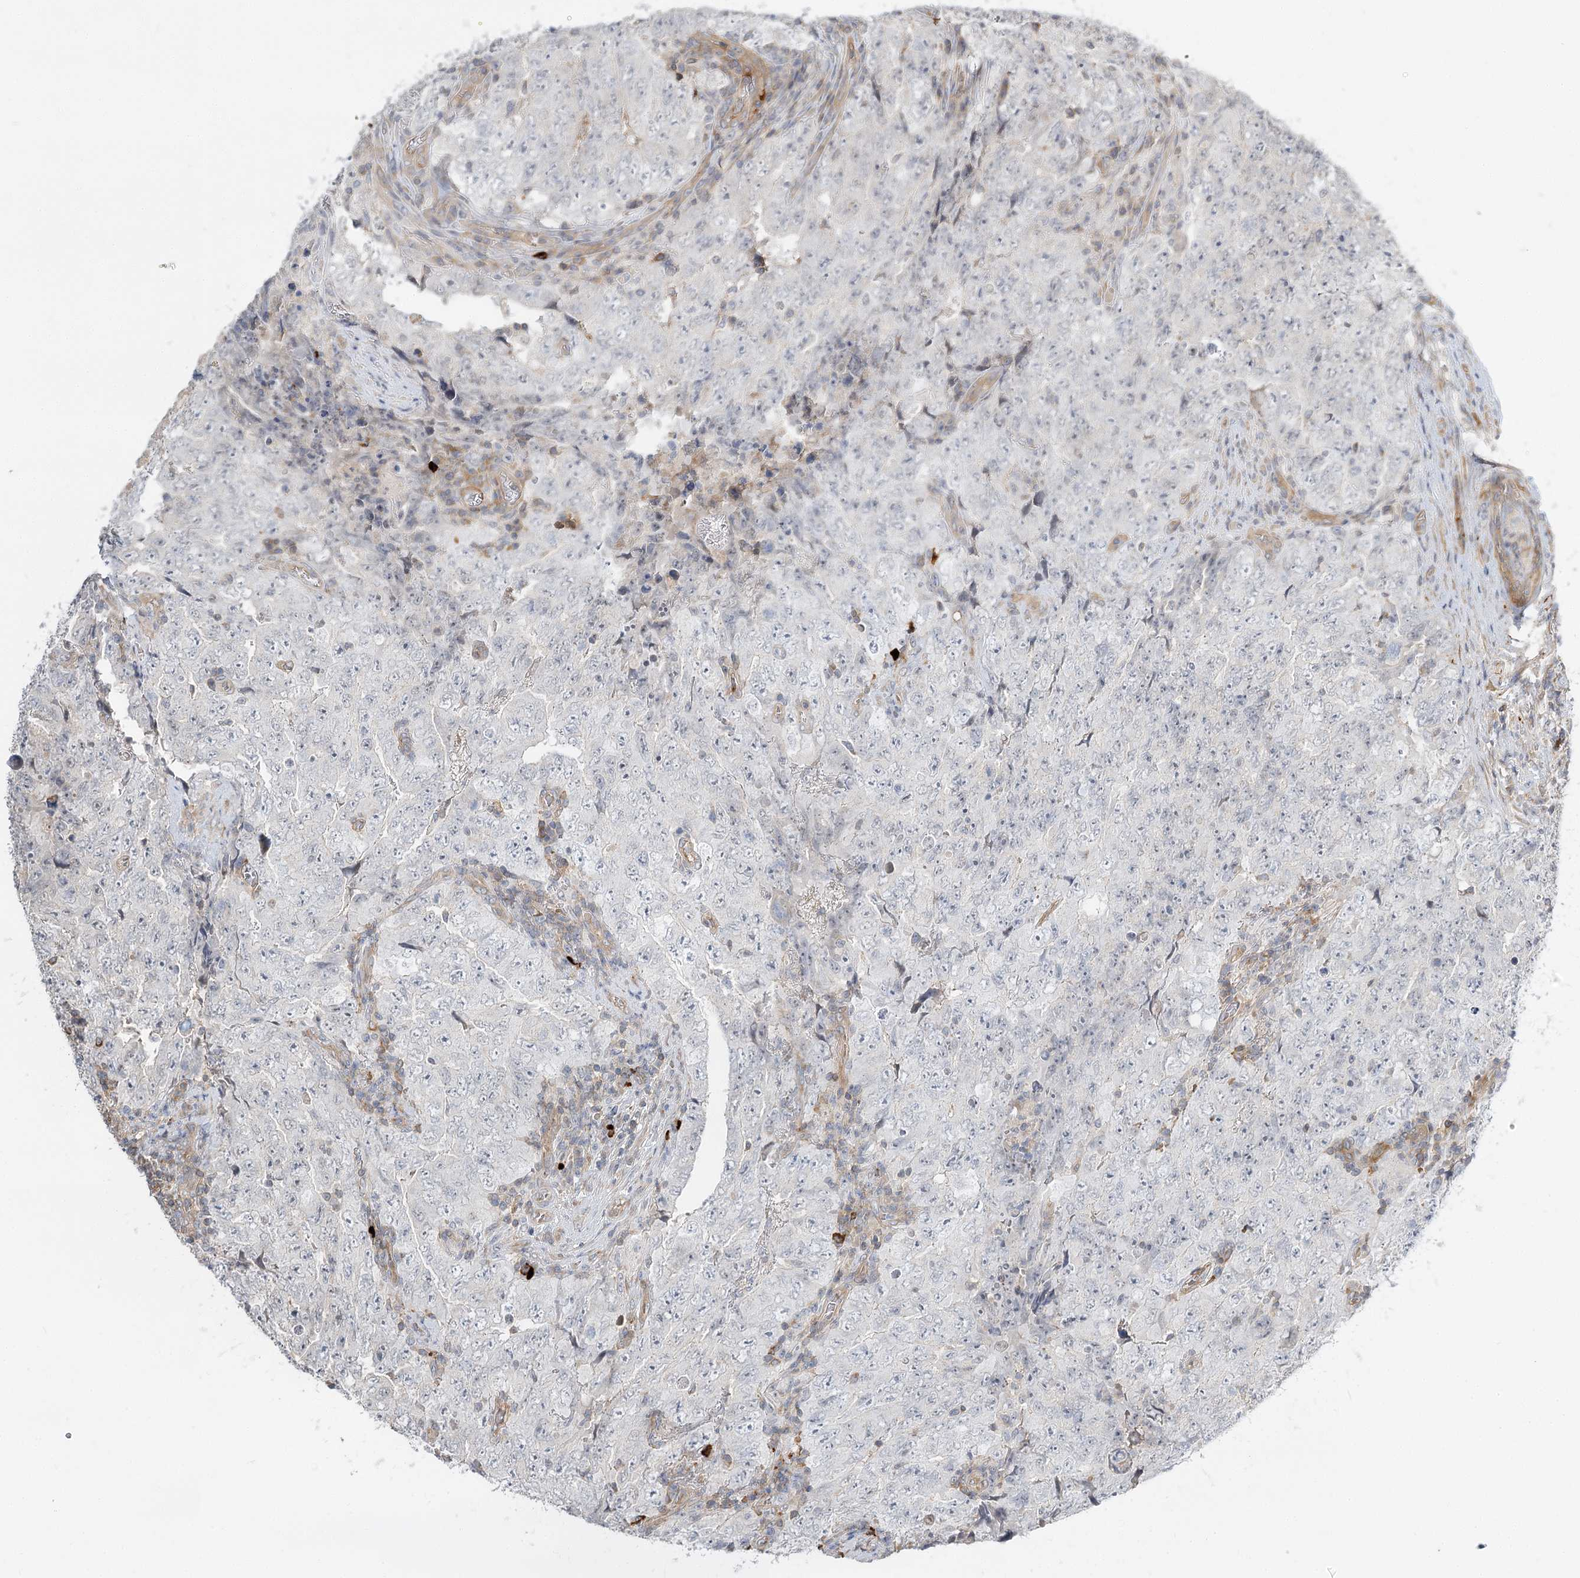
{"staining": {"intensity": "negative", "quantity": "none", "location": "none"}, "tissue": "testis cancer", "cell_type": "Tumor cells", "image_type": "cancer", "snomed": [{"axis": "morphology", "description": "Carcinoma, Embryonal, NOS"}, {"axis": "topography", "description": "Testis"}], "caption": "Human testis cancer stained for a protein using IHC demonstrates no expression in tumor cells.", "gene": "GUCY2C", "patient": {"sex": "male", "age": 26}}